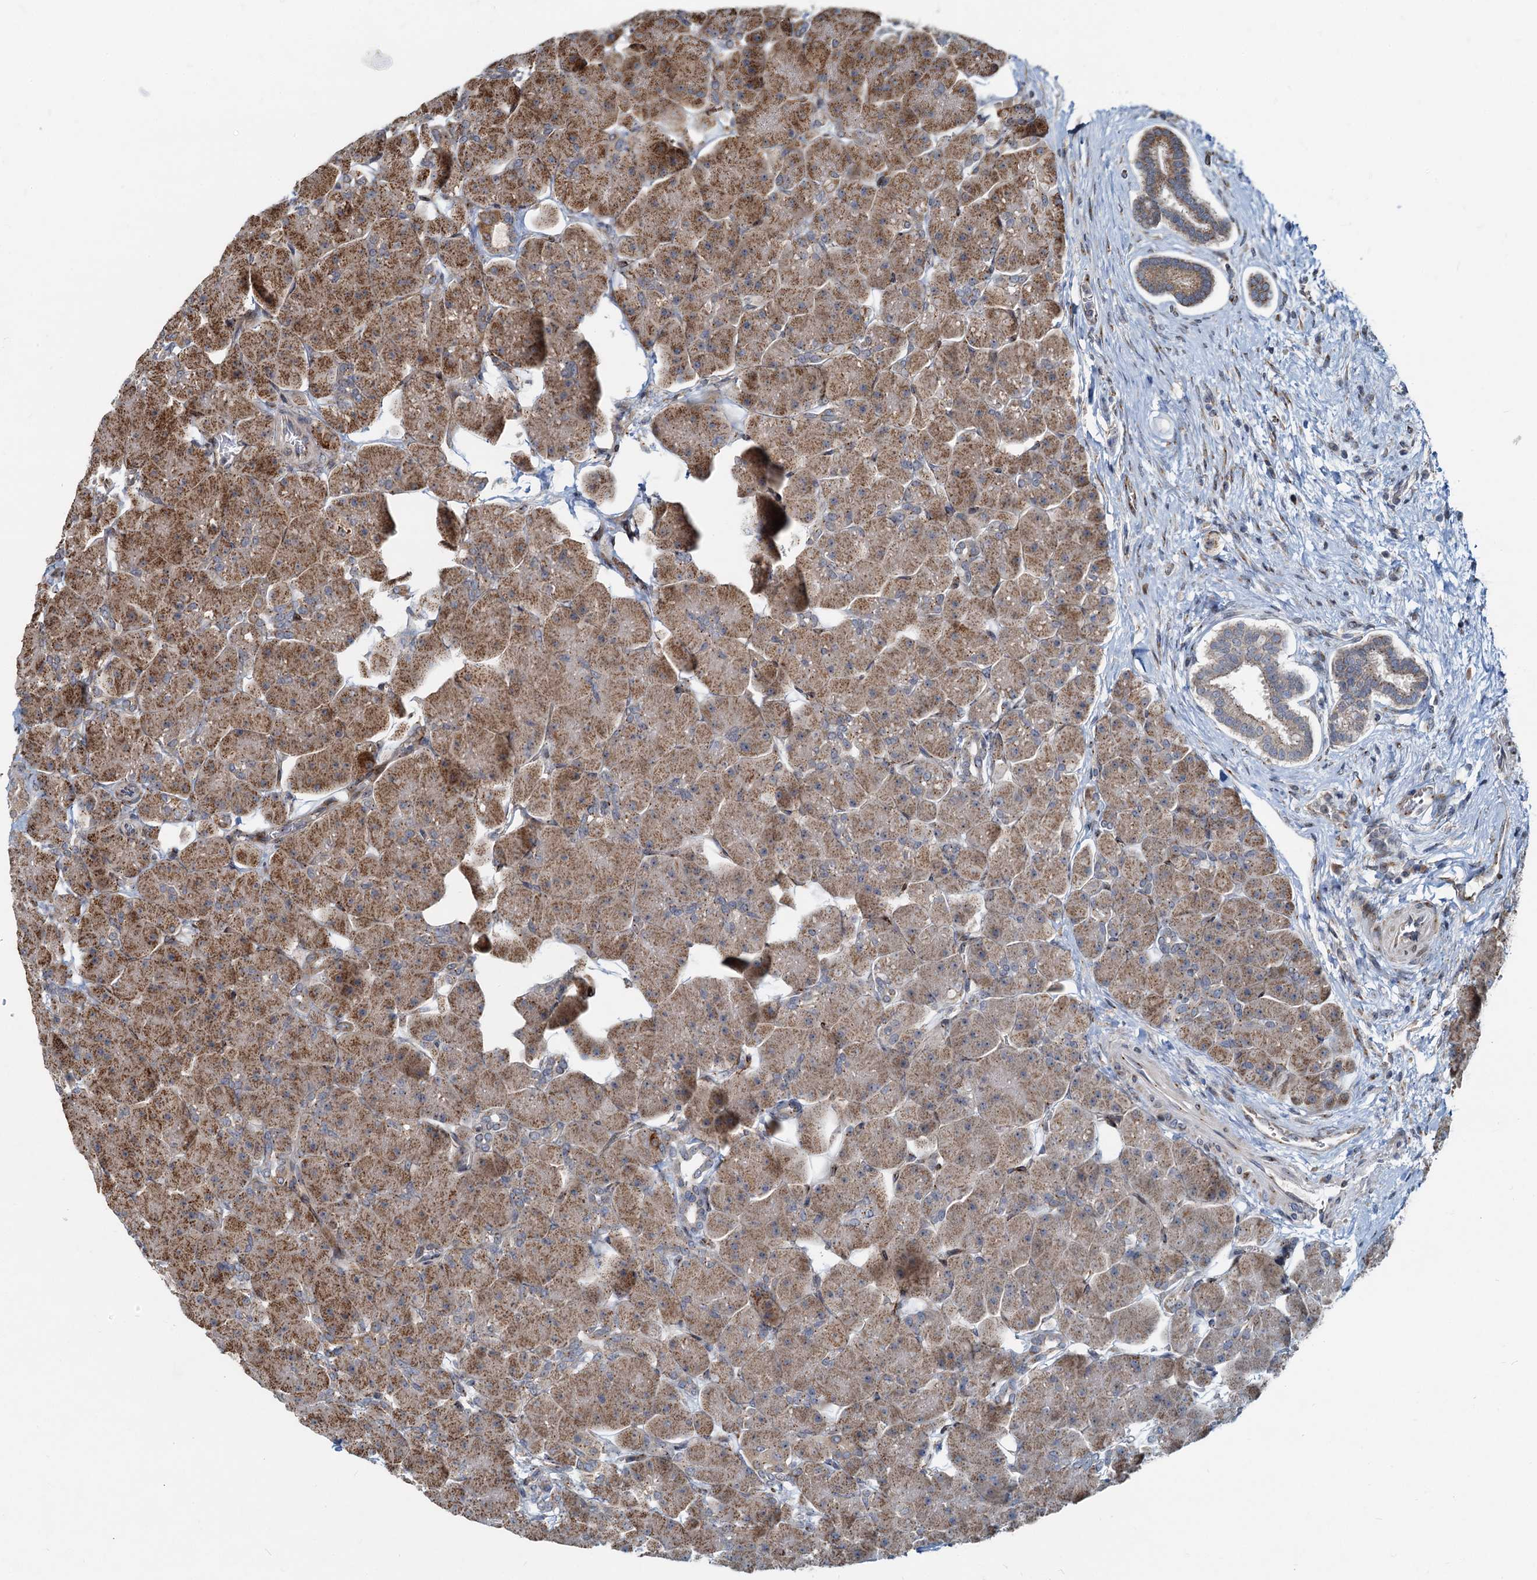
{"staining": {"intensity": "moderate", "quantity": ">75%", "location": "cytoplasmic/membranous"}, "tissue": "pancreas", "cell_type": "Exocrine glandular cells", "image_type": "normal", "snomed": [{"axis": "morphology", "description": "Normal tissue, NOS"}, {"axis": "topography", "description": "Pancreas"}], "caption": "Immunohistochemical staining of unremarkable human pancreas displays moderate cytoplasmic/membranous protein expression in about >75% of exocrine glandular cells.", "gene": "CEP68", "patient": {"sex": "male", "age": 66}}